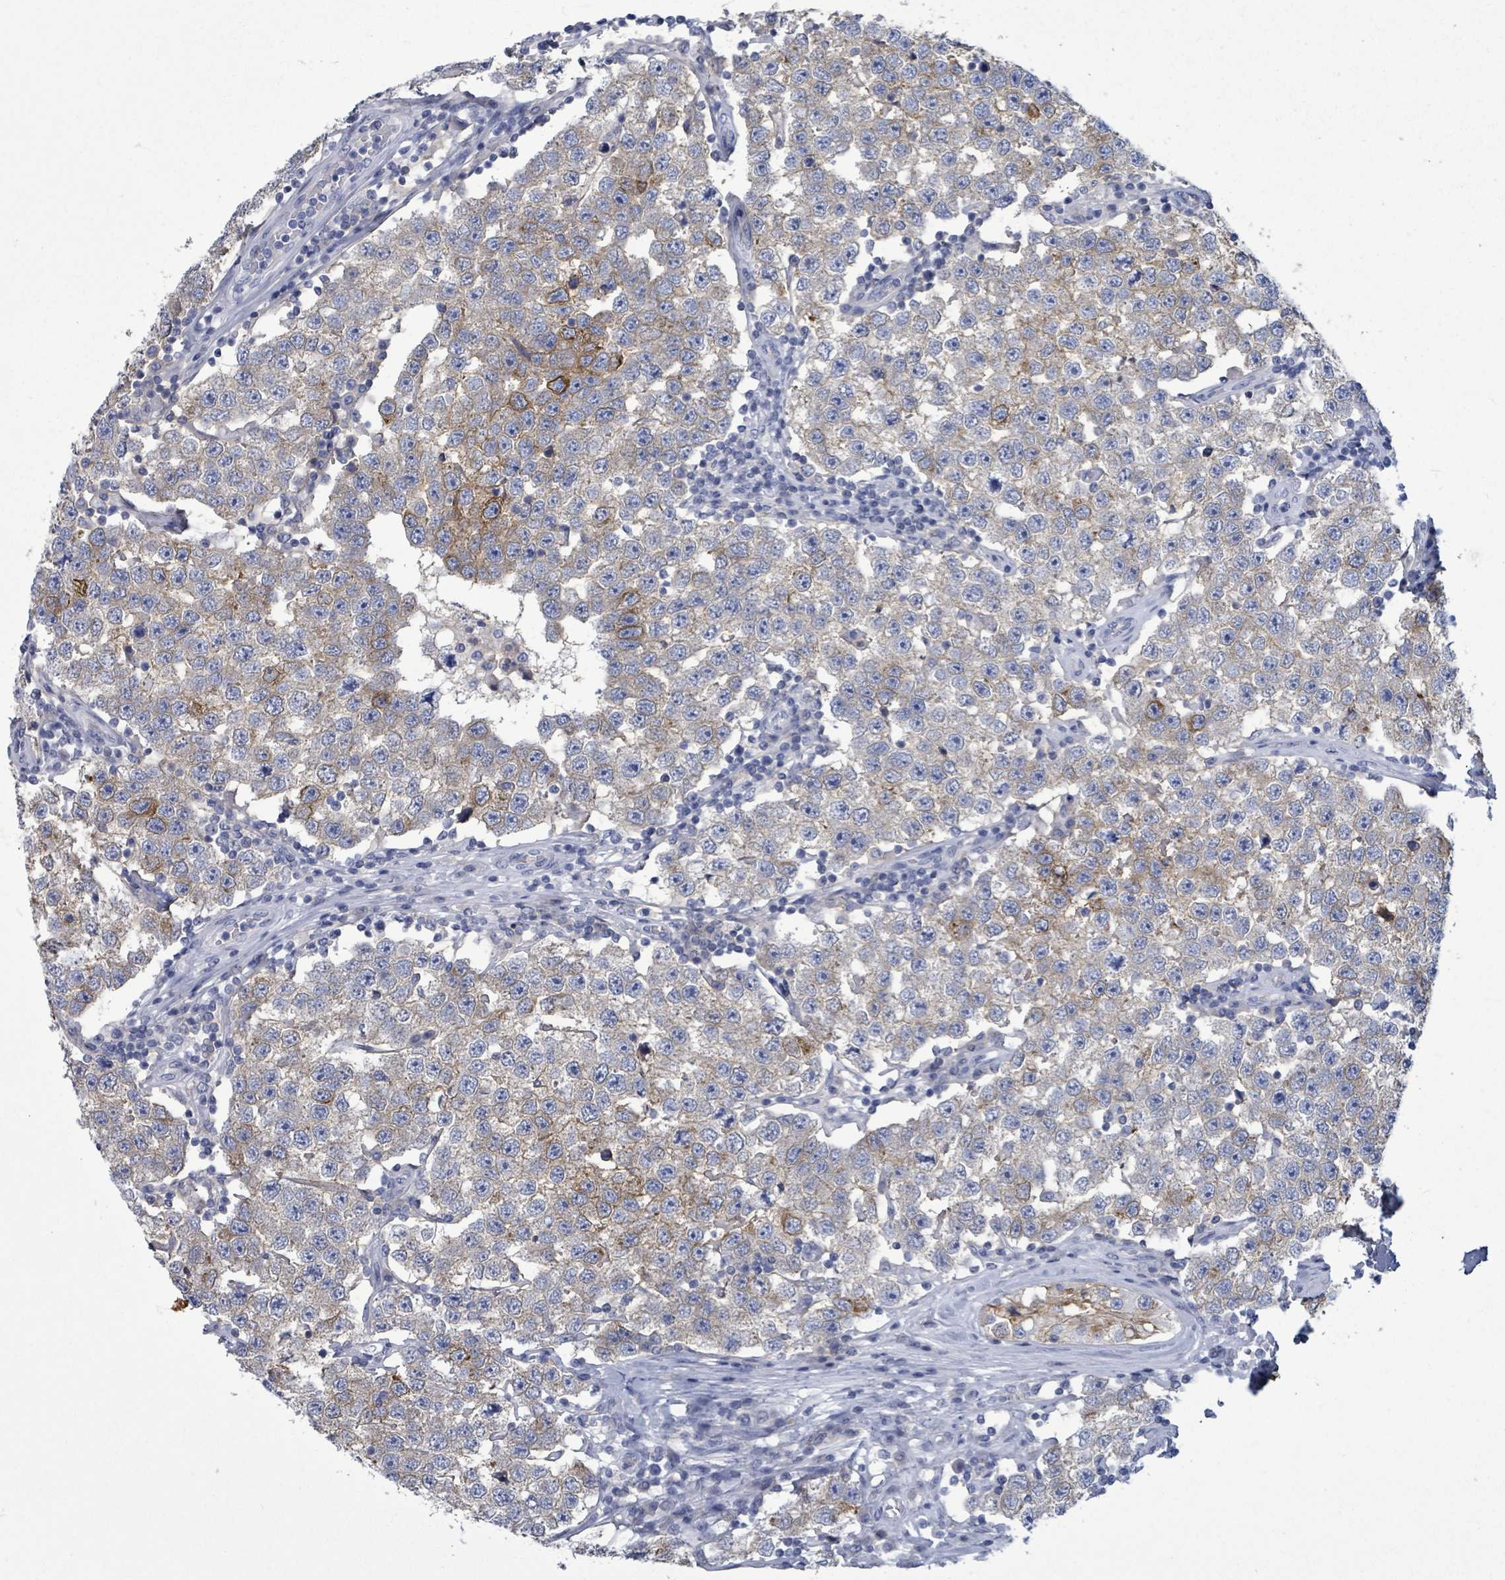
{"staining": {"intensity": "moderate", "quantity": "<25%", "location": "cytoplasmic/membranous"}, "tissue": "testis cancer", "cell_type": "Tumor cells", "image_type": "cancer", "snomed": [{"axis": "morphology", "description": "Seminoma, NOS"}, {"axis": "topography", "description": "Testis"}], "caption": "Brown immunohistochemical staining in testis cancer (seminoma) displays moderate cytoplasmic/membranous positivity in about <25% of tumor cells.", "gene": "BSG", "patient": {"sex": "male", "age": 34}}